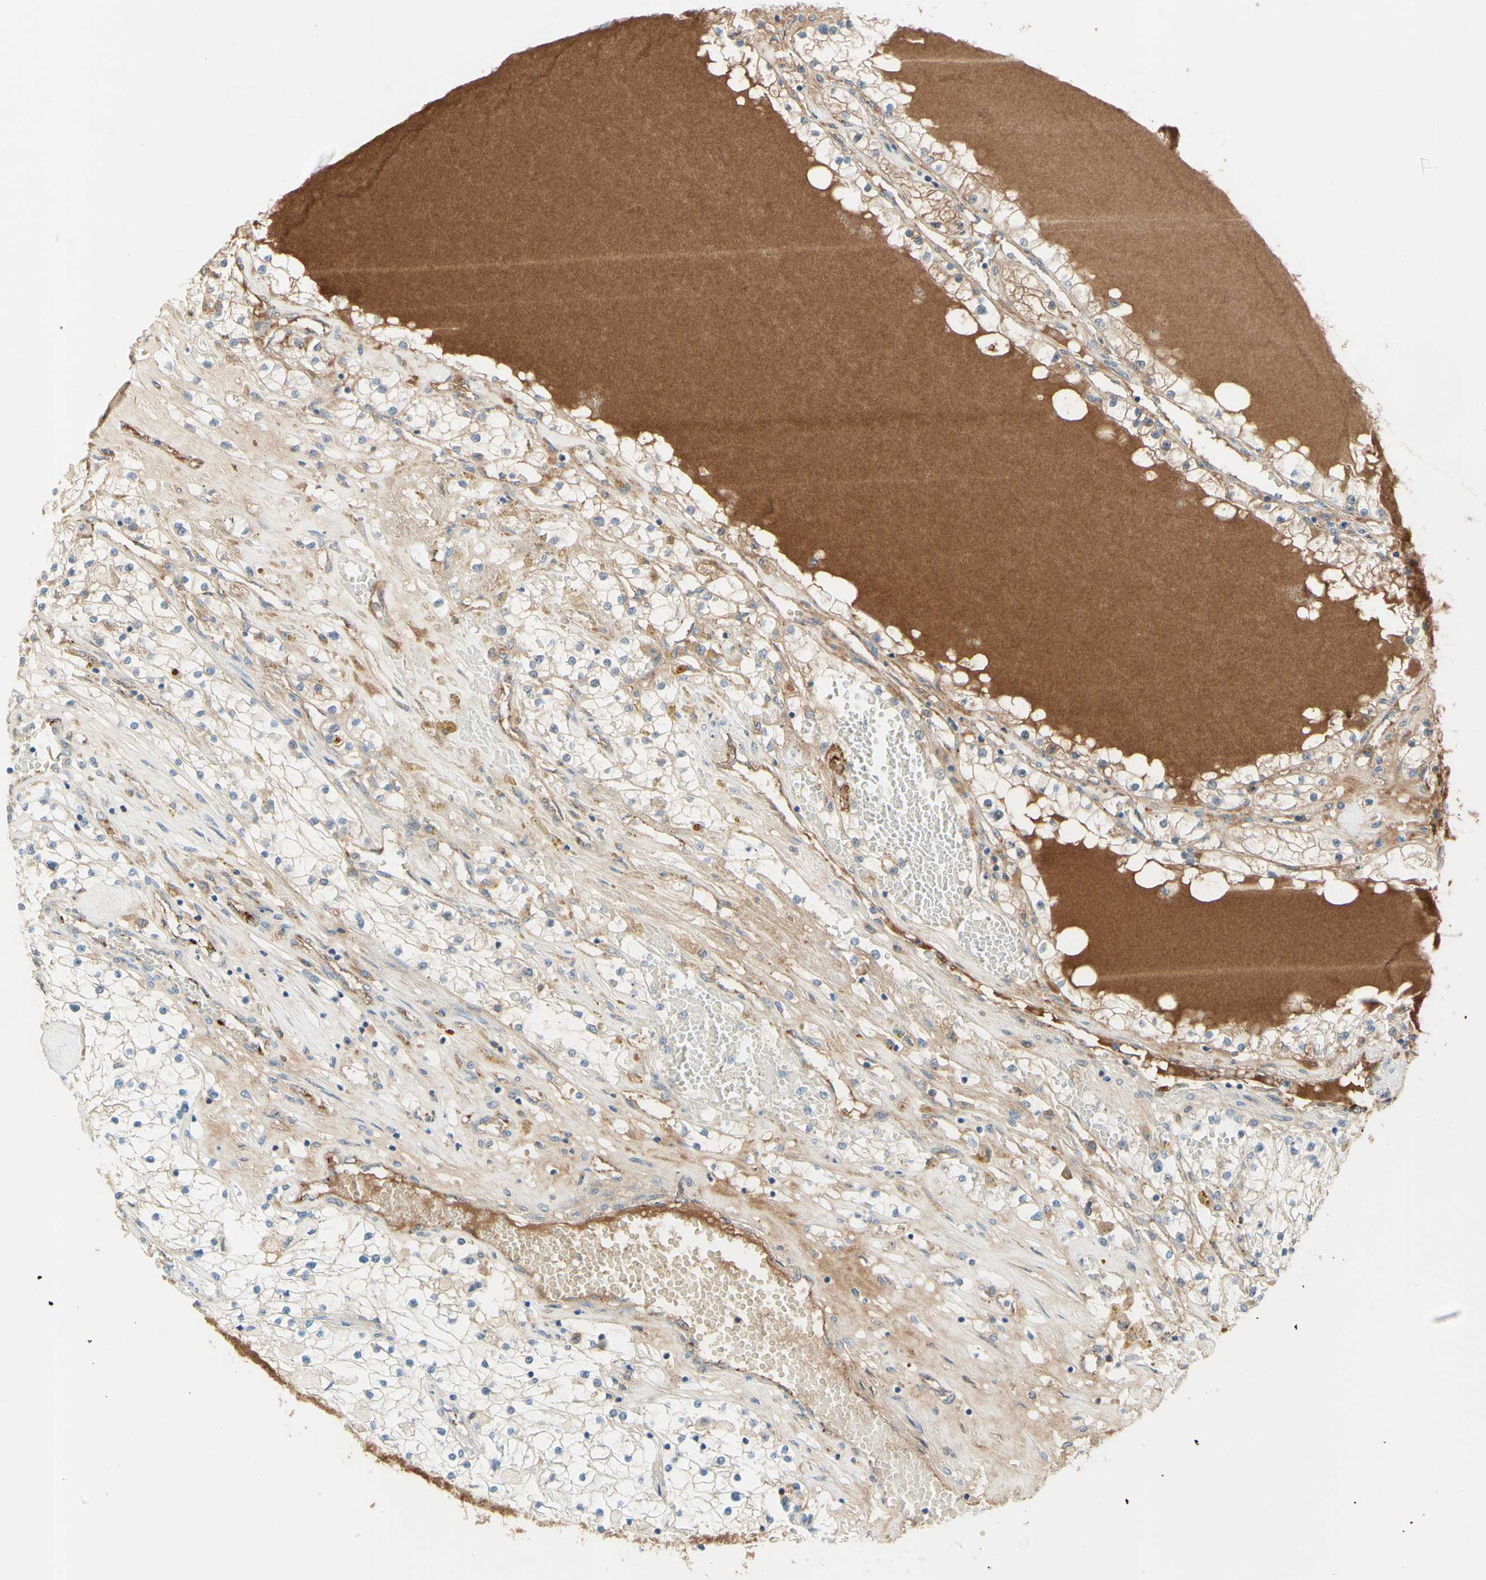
{"staining": {"intensity": "negative", "quantity": "none", "location": "none"}, "tissue": "renal cancer", "cell_type": "Tumor cells", "image_type": "cancer", "snomed": [{"axis": "morphology", "description": "Adenocarcinoma, NOS"}, {"axis": "topography", "description": "Kidney"}], "caption": "Histopathology image shows no protein positivity in tumor cells of renal cancer (adenocarcinoma) tissue.", "gene": "ANGPT2", "patient": {"sex": "male", "age": 68}}